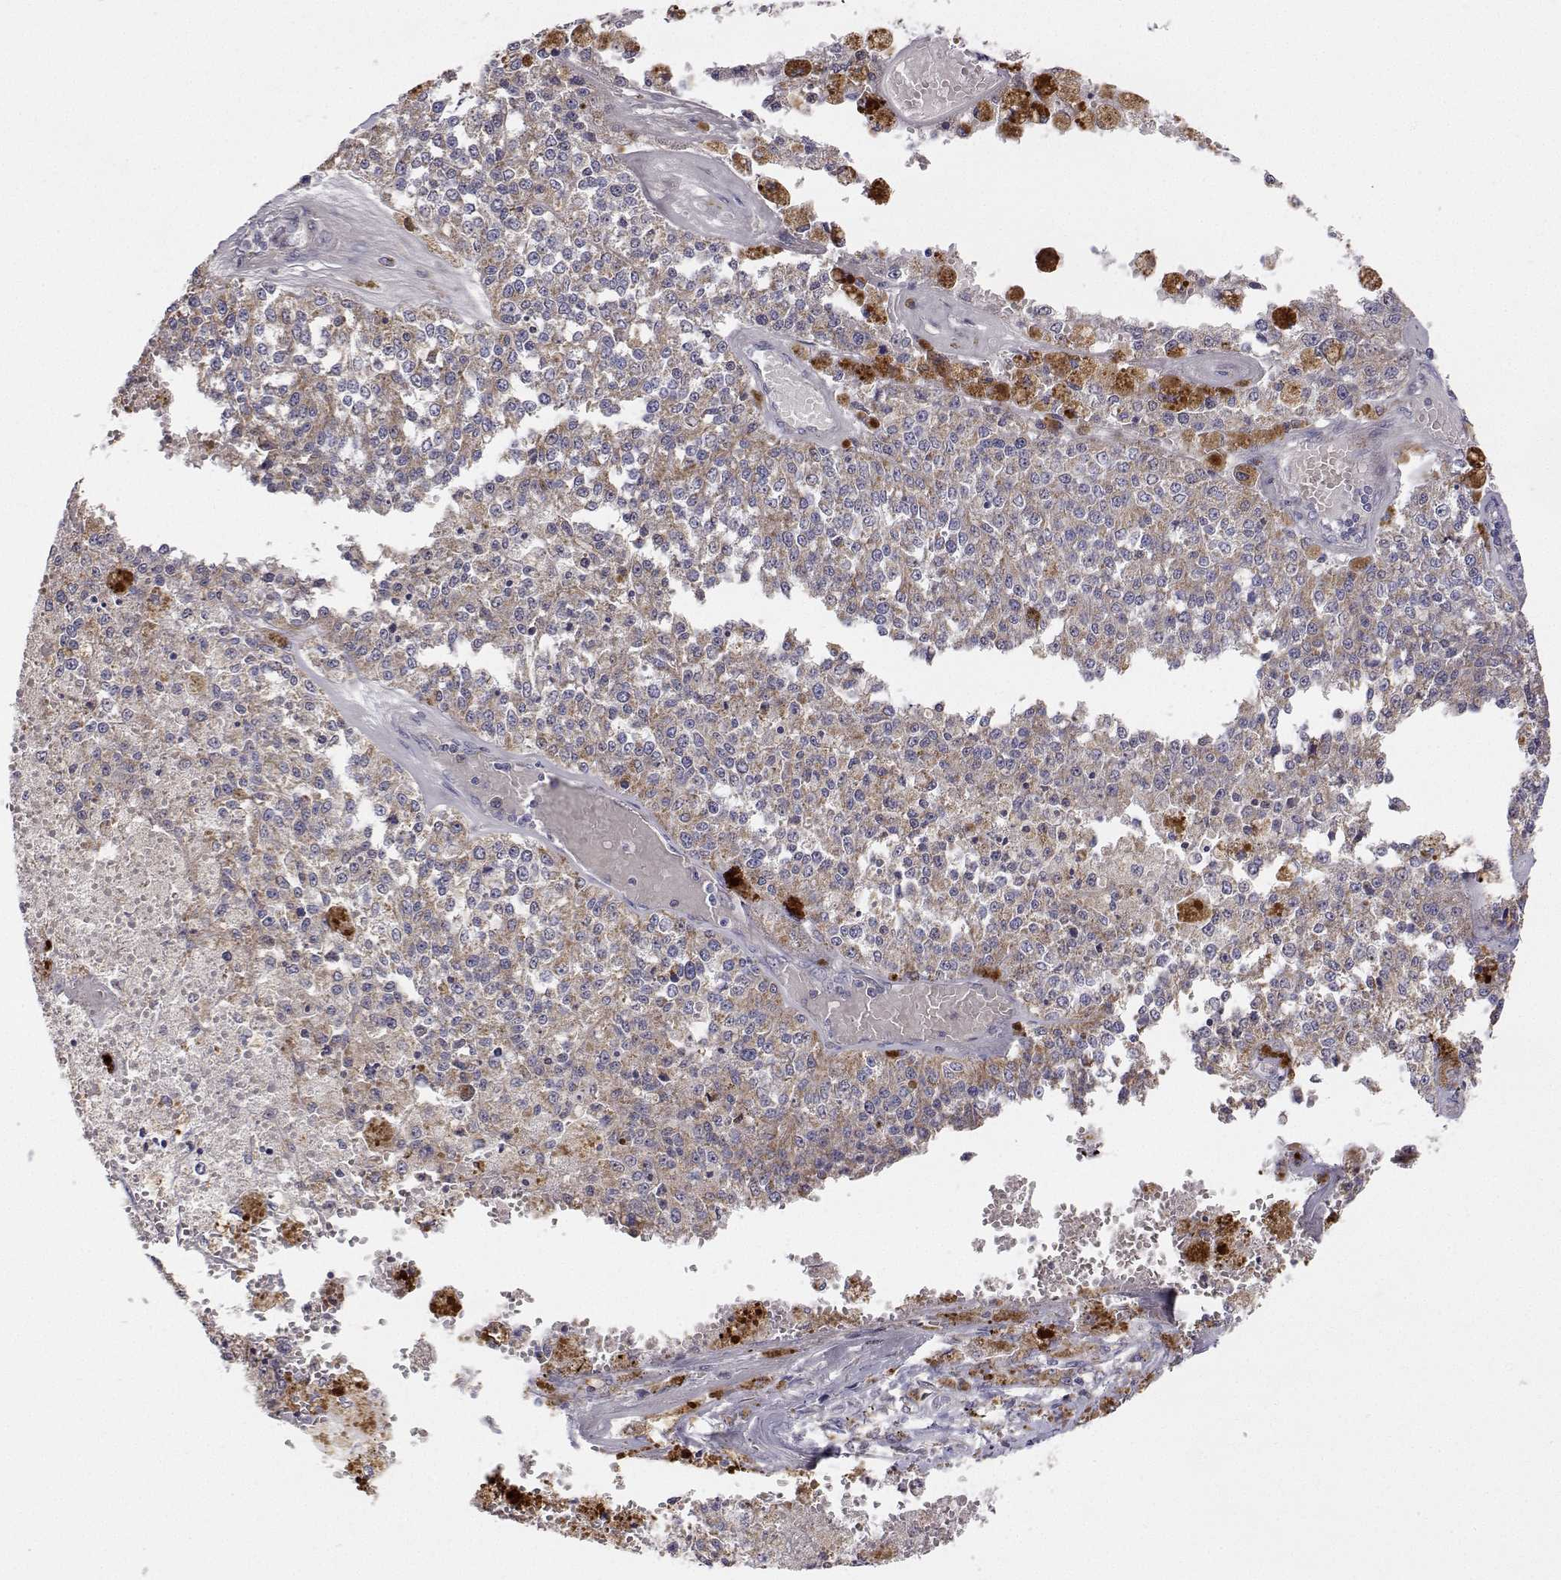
{"staining": {"intensity": "weak", "quantity": "25%-75%", "location": "cytoplasmic/membranous"}, "tissue": "melanoma", "cell_type": "Tumor cells", "image_type": "cancer", "snomed": [{"axis": "morphology", "description": "Malignant melanoma, Metastatic site"}, {"axis": "topography", "description": "Lymph node"}], "caption": "Malignant melanoma (metastatic site) stained for a protein exhibits weak cytoplasmic/membranous positivity in tumor cells.", "gene": "MRPL3", "patient": {"sex": "female", "age": 64}}